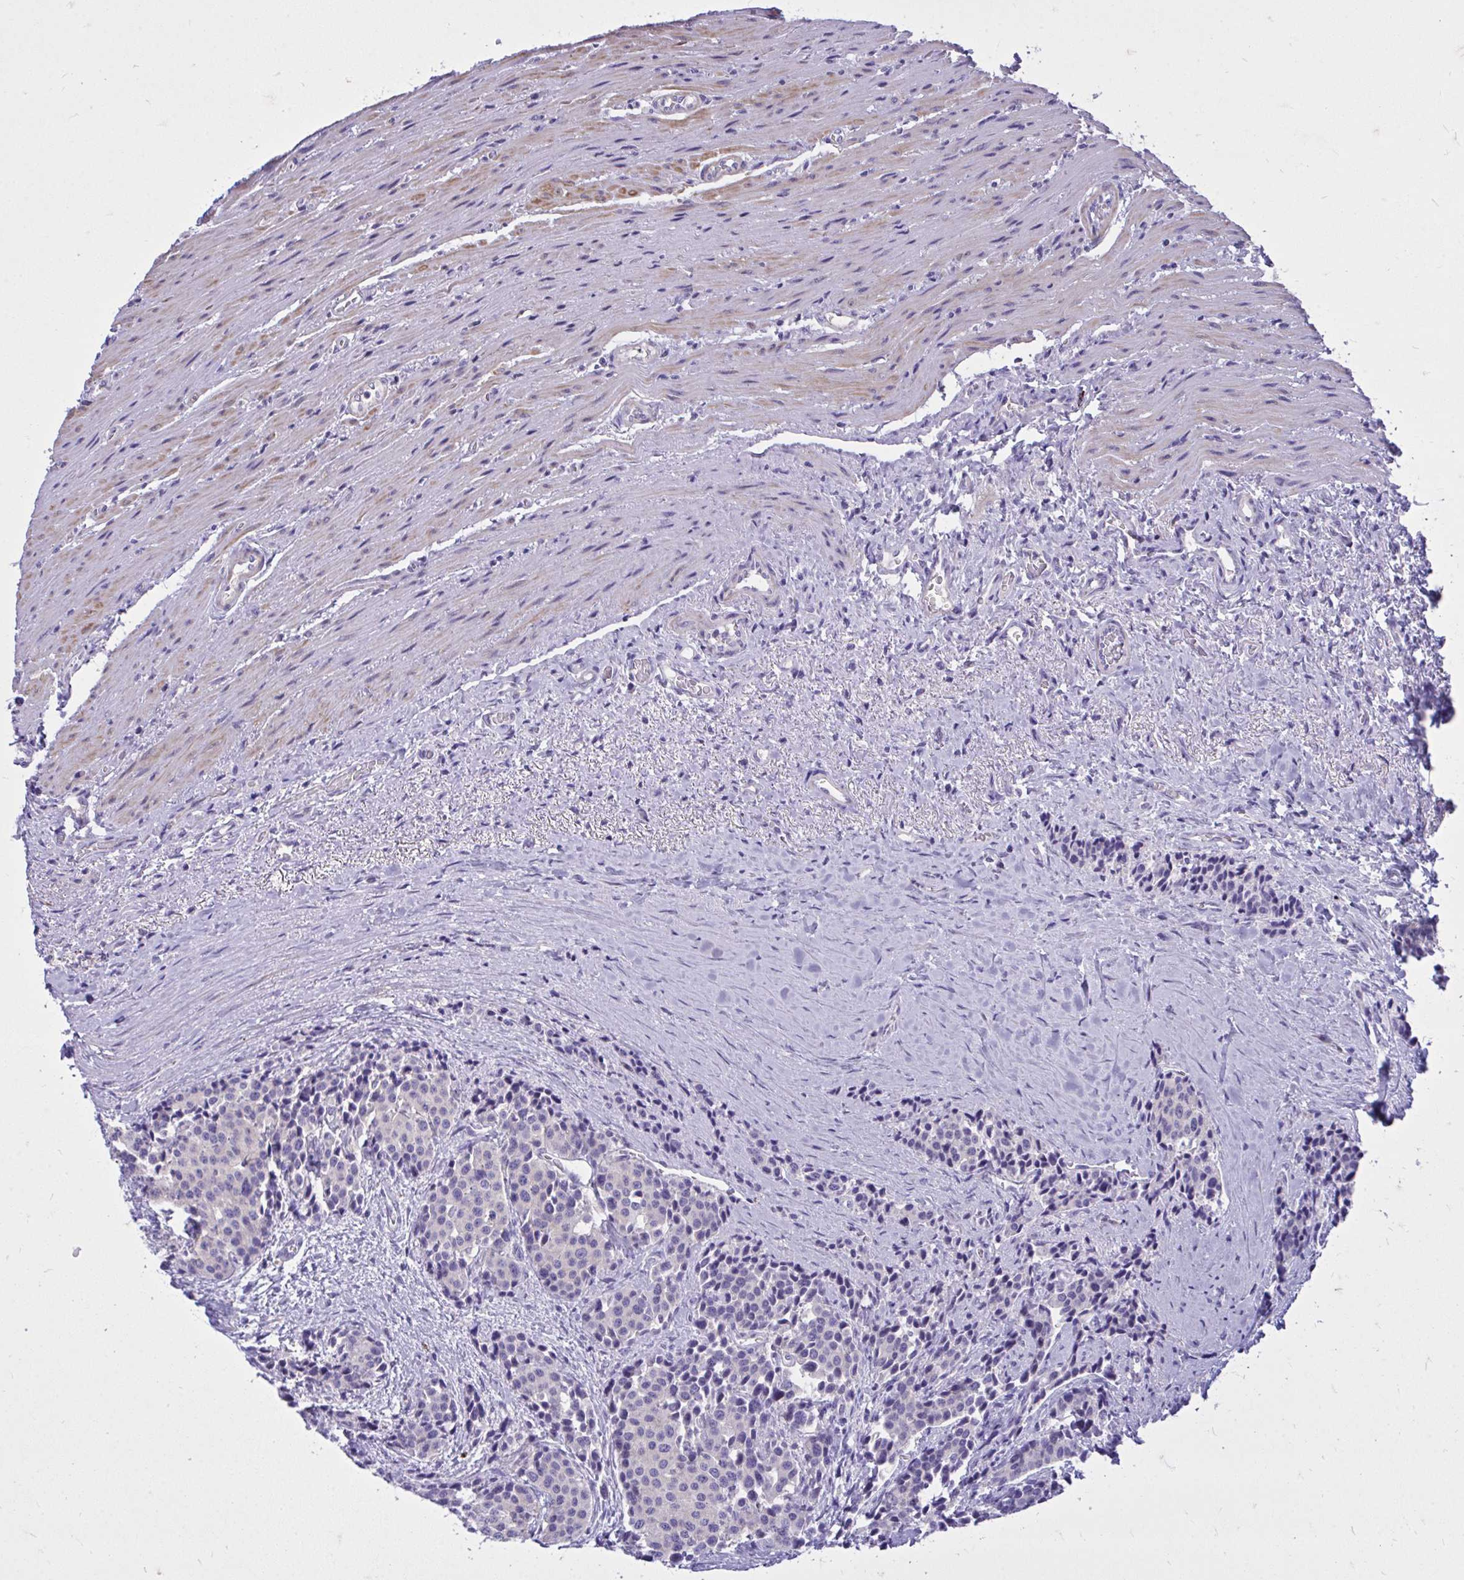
{"staining": {"intensity": "negative", "quantity": "none", "location": "none"}, "tissue": "carcinoid", "cell_type": "Tumor cells", "image_type": "cancer", "snomed": [{"axis": "morphology", "description": "Carcinoid, malignant, NOS"}, {"axis": "topography", "description": "Small intestine"}], "caption": "This image is of carcinoid stained with immunohistochemistry (IHC) to label a protein in brown with the nuclei are counter-stained blue. There is no staining in tumor cells.", "gene": "TP53I11", "patient": {"sex": "male", "age": 73}}